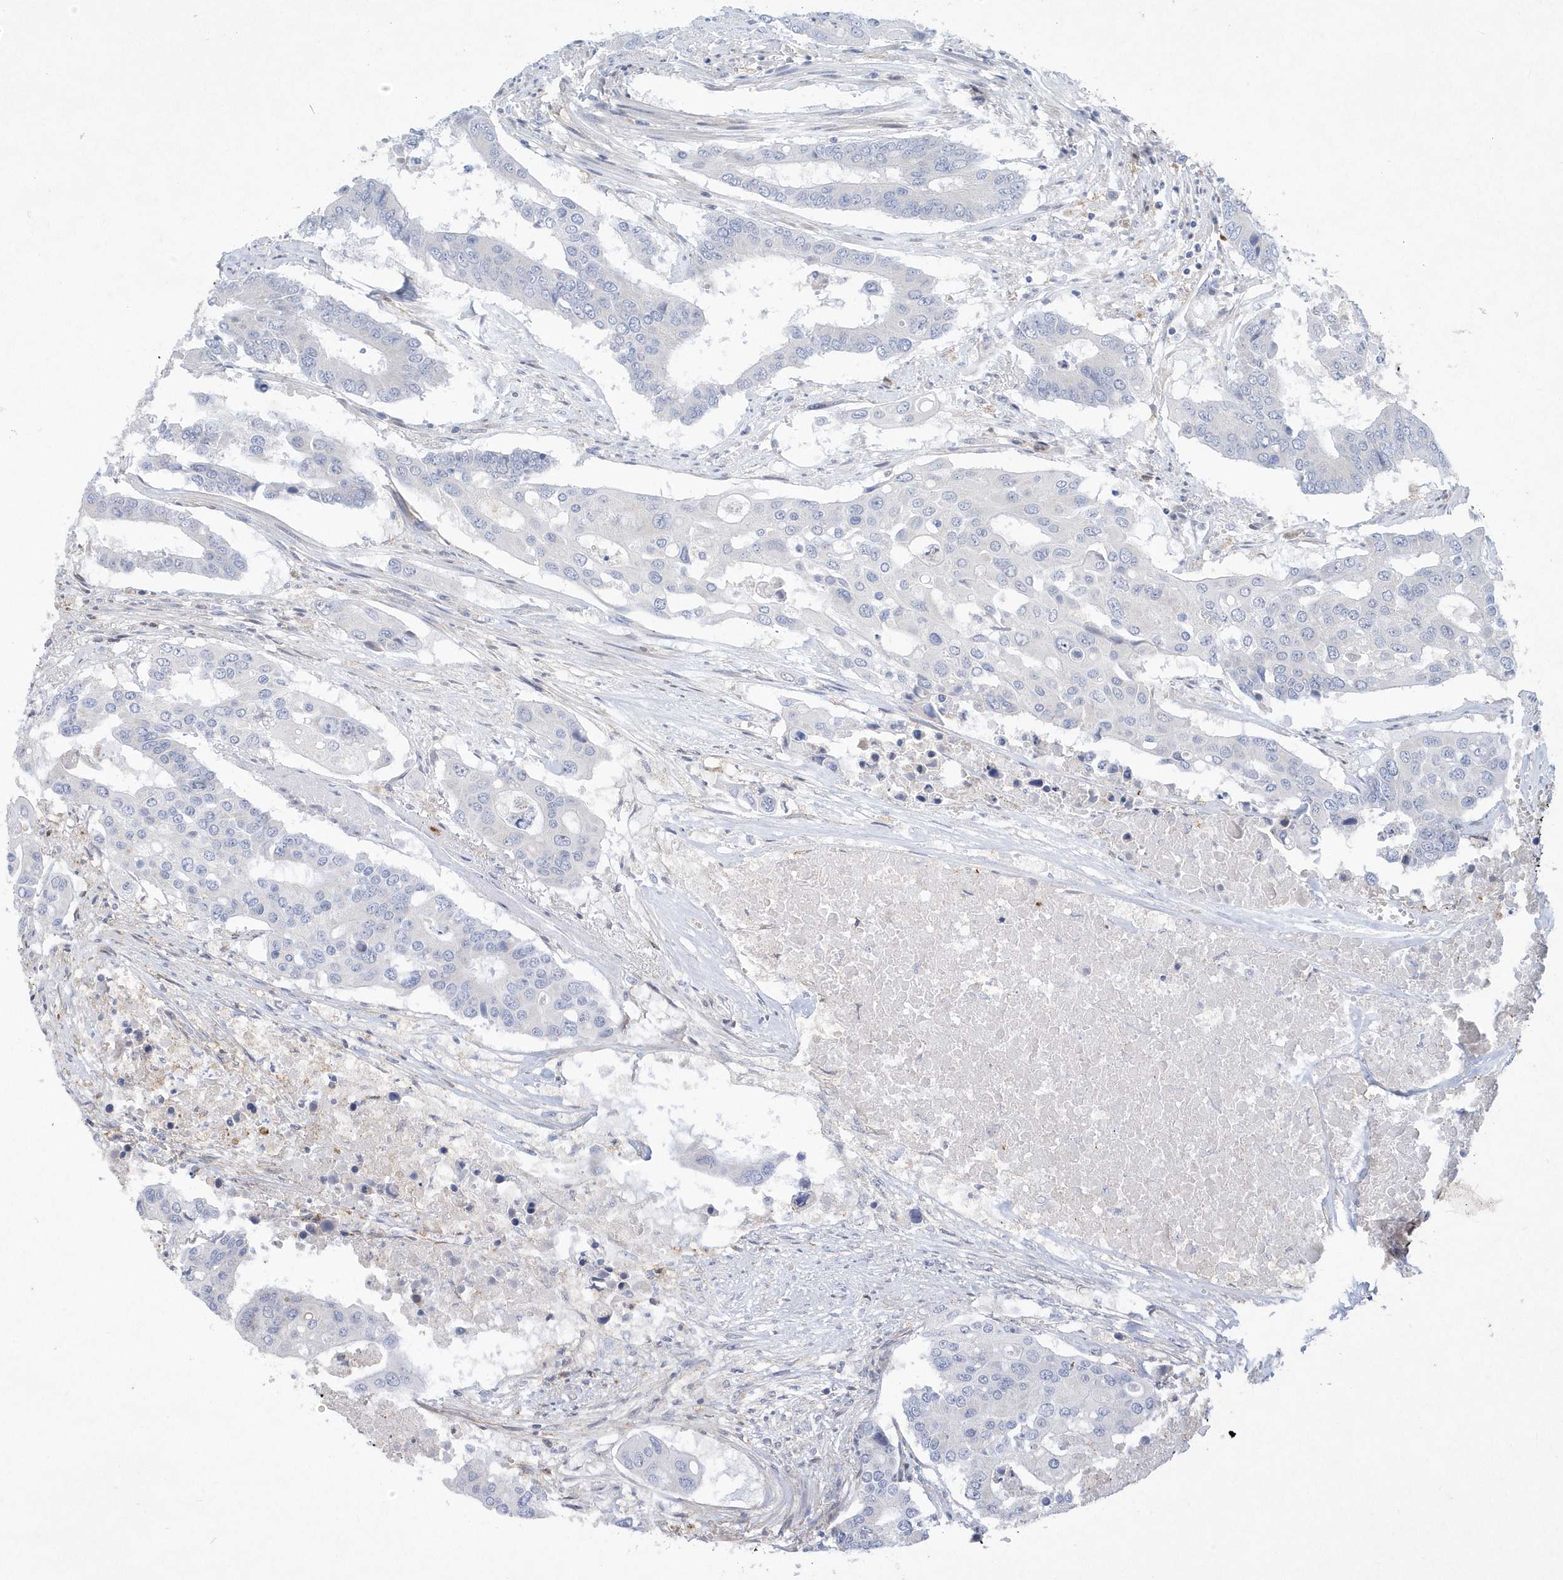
{"staining": {"intensity": "negative", "quantity": "none", "location": "none"}, "tissue": "colorectal cancer", "cell_type": "Tumor cells", "image_type": "cancer", "snomed": [{"axis": "morphology", "description": "Adenocarcinoma, NOS"}, {"axis": "topography", "description": "Colon"}], "caption": "IHC of colorectal cancer (adenocarcinoma) exhibits no positivity in tumor cells.", "gene": "TSPEAR", "patient": {"sex": "male", "age": 77}}